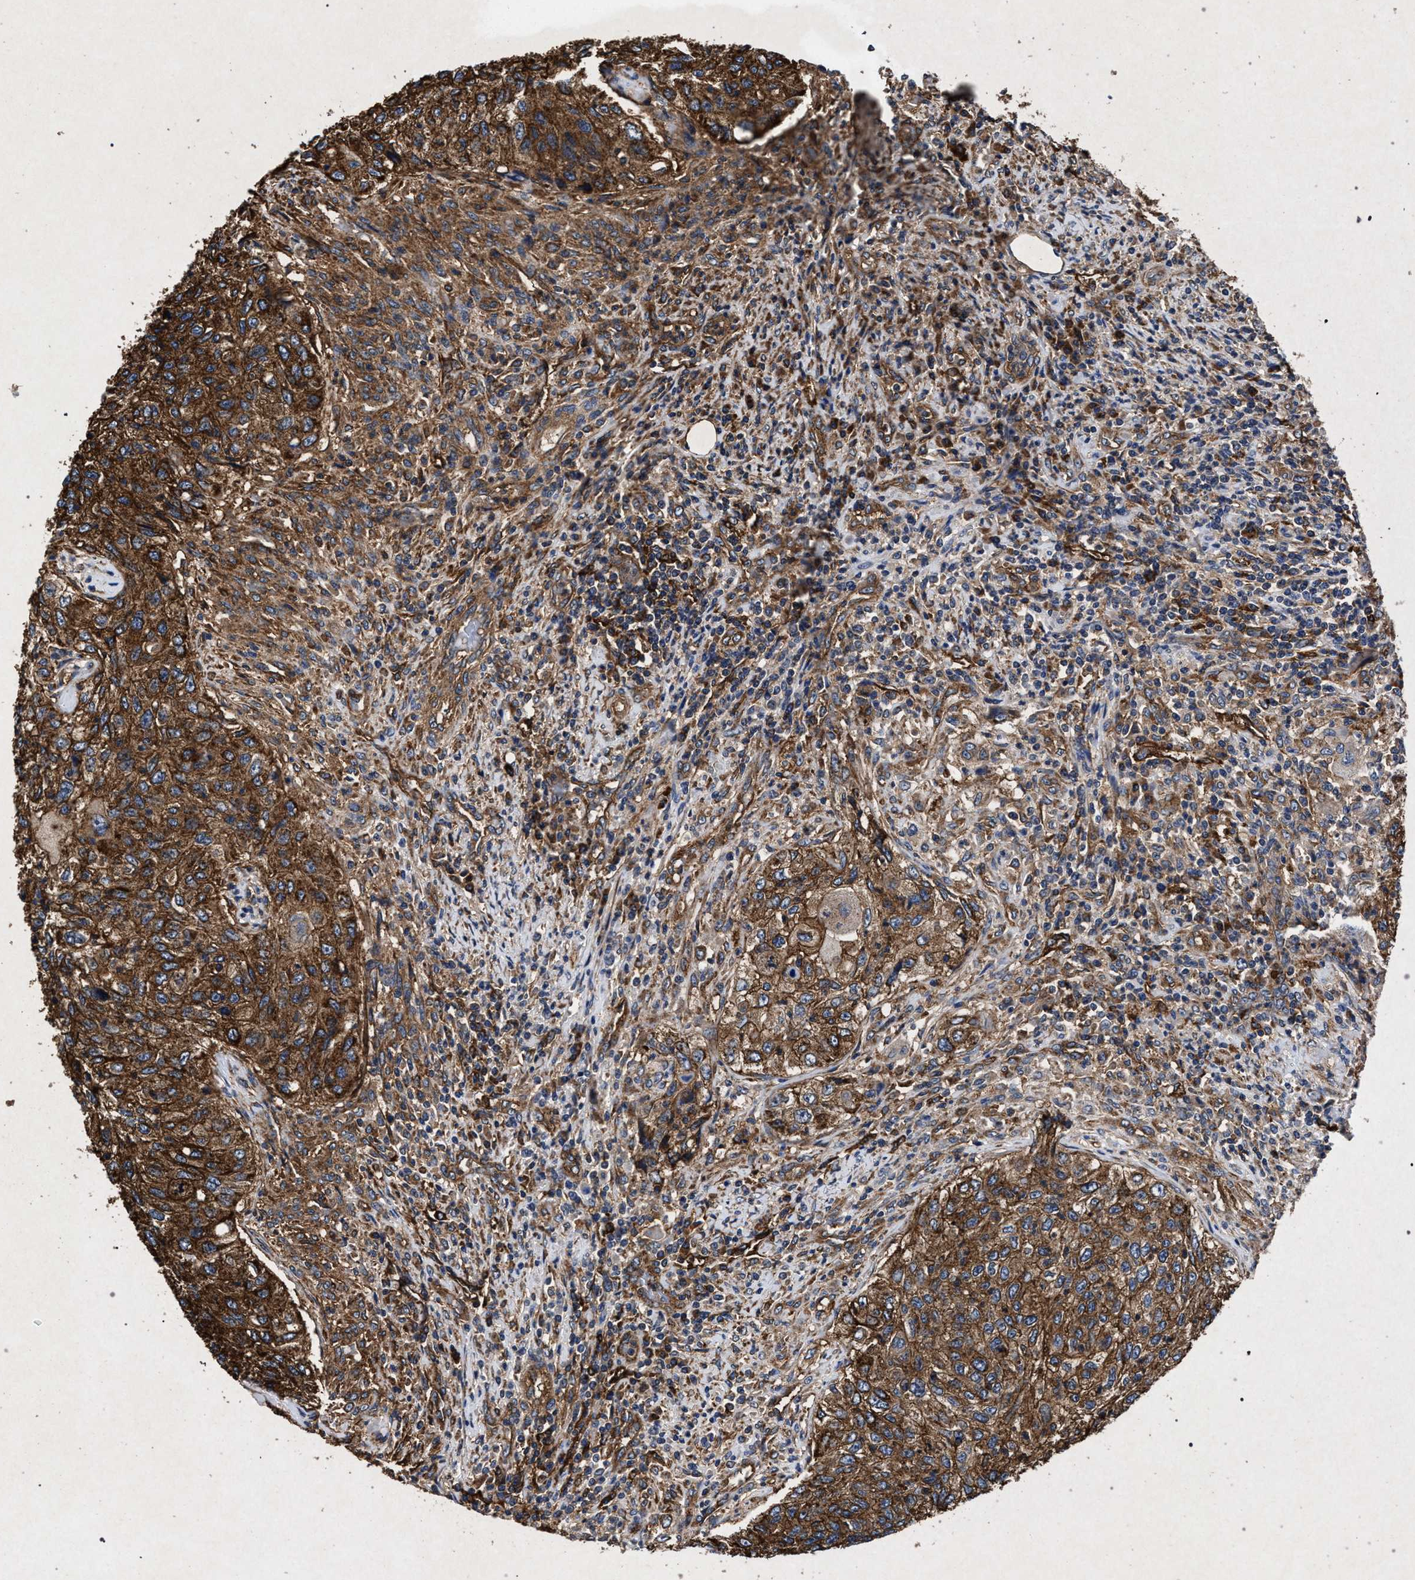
{"staining": {"intensity": "strong", "quantity": ">75%", "location": "cytoplasmic/membranous"}, "tissue": "urothelial cancer", "cell_type": "Tumor cells", "image_type": "cancer", "snomed": [{"axis": "morphology", "description": "Urothelial carcinoma, High grade"}, {"axis": "topography", "description": "Urinary bladder"}], "caption": "A brown stain highlights strong cytoplasmic/membranous positivity of a protein in human urothelial carcinoma (high-grade) tumor cells.", "gene": "MARCKS", "patient": {"sex": "female", "age": 60}}